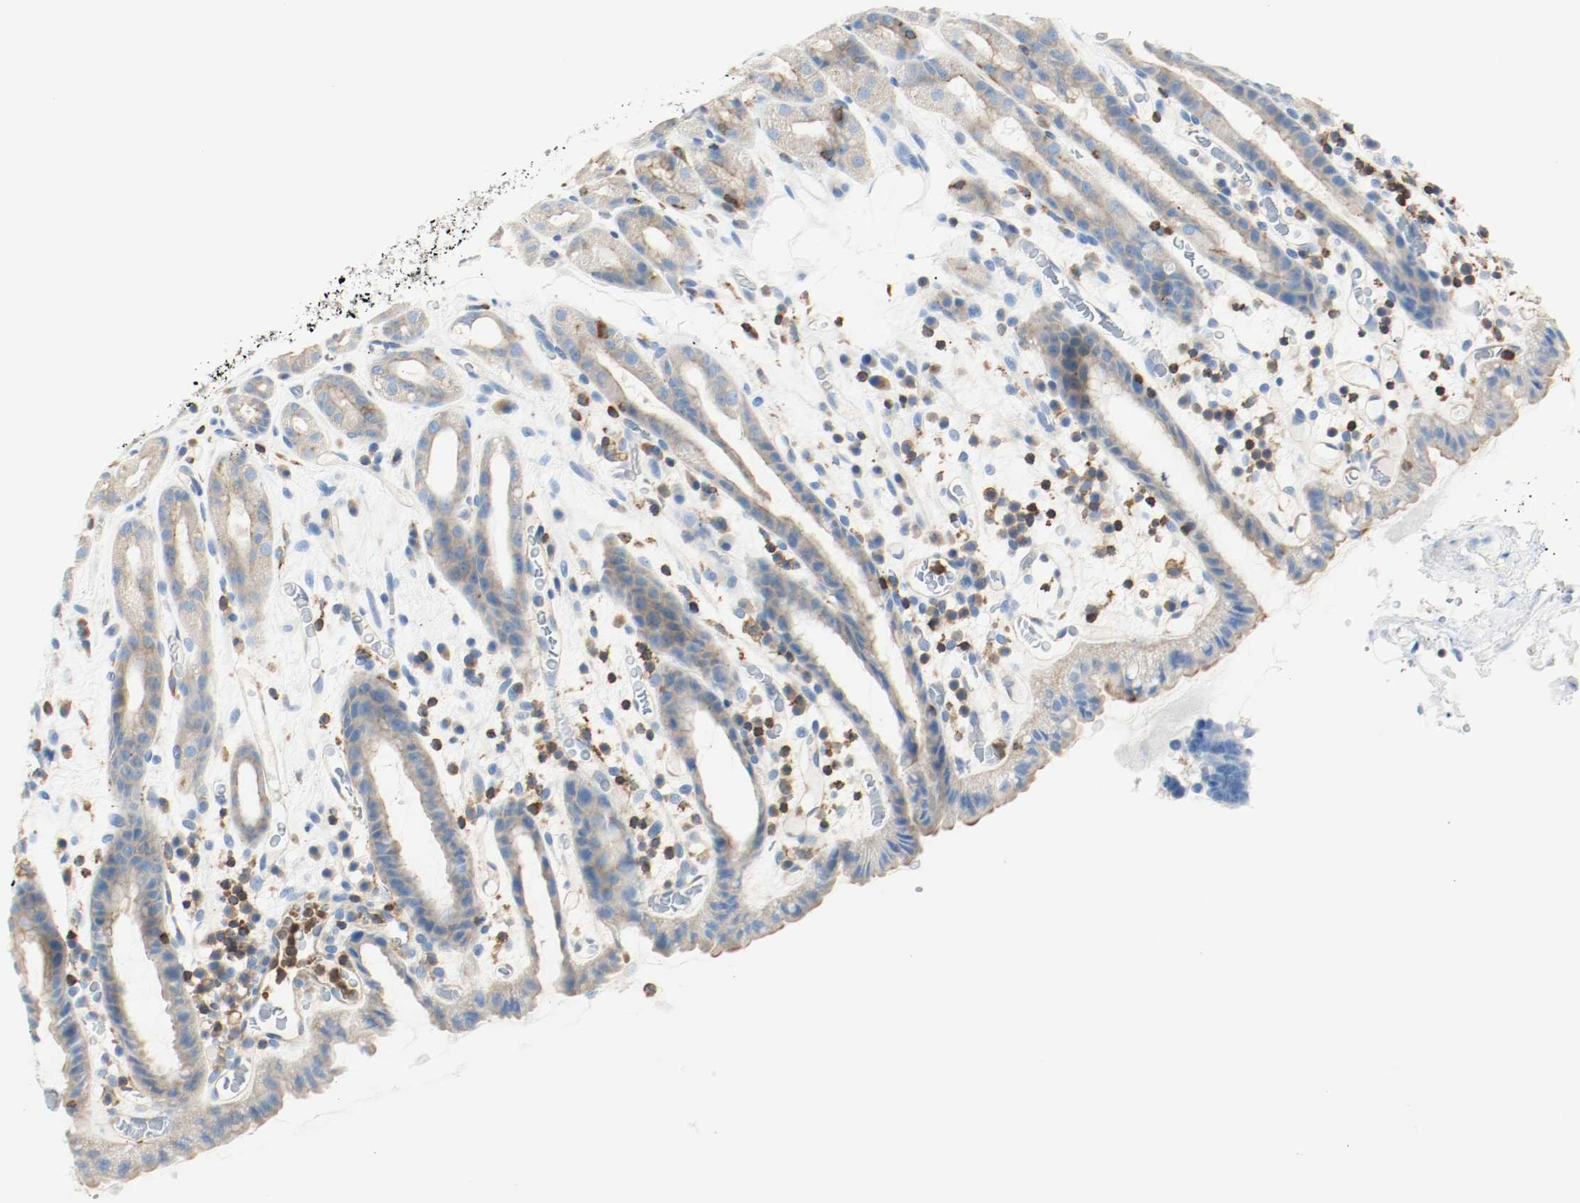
{"staining": {"intensity": "weak", "quantity": "25%-75%", "location": "cytoplasmic/membranous"}, "tissue": "stomach", "cell_type": "Glandular cells", "image_type": "normal", "snomed": [{"axis": "morphology", "description": "Normal tissue, NOS"}, {"axis": "topography", "description": "Stomach, upper"}], "caption": "Protein analysis of unremarkable stomach shows weak cytoplasmic/membranous positivity in about 25%-75% of glandular cells.", "gene": "ARPC1B", "patient": {"sex": "male", "age": 68}}